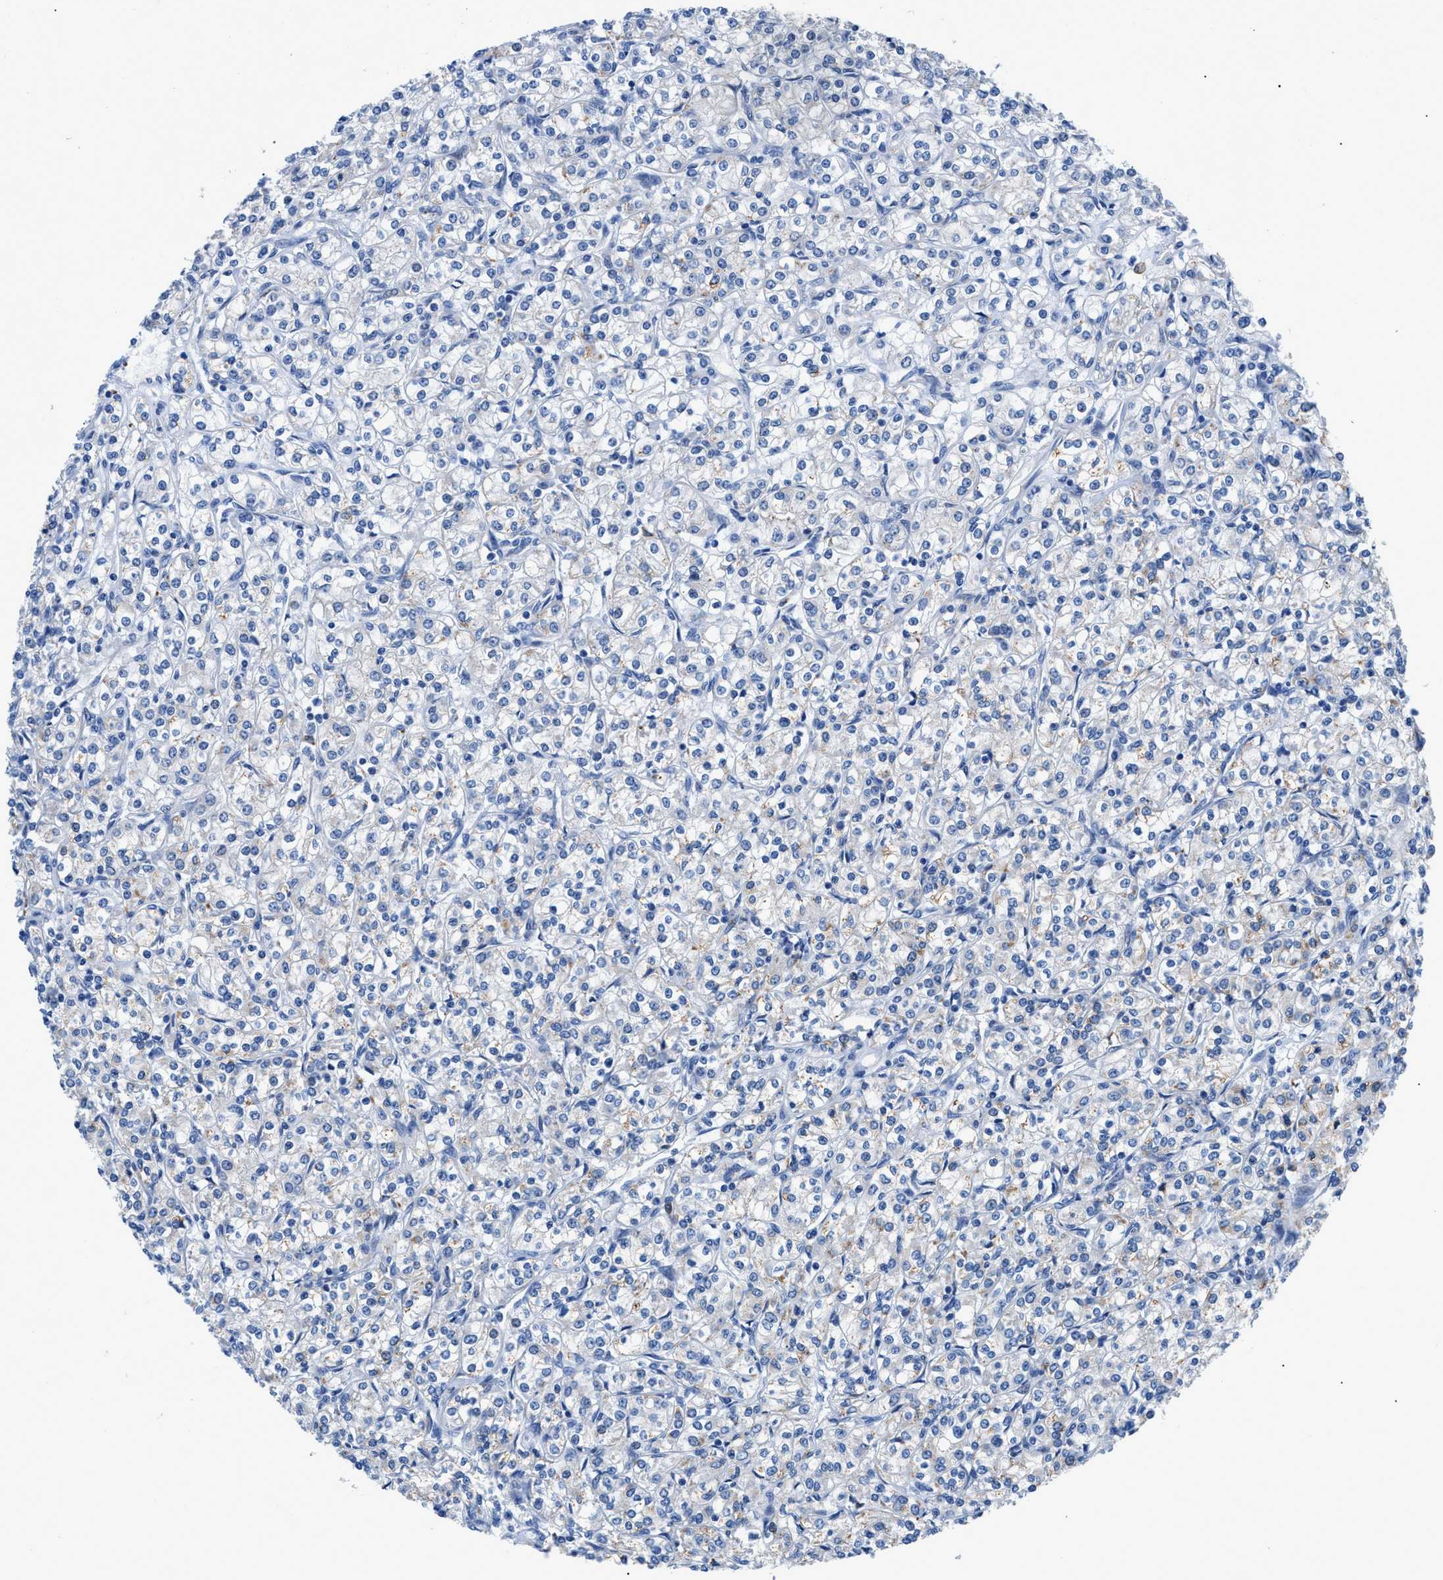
{"staining": {"intensity": "negative", "quantity": "none", "location": "none"}, "tissue": "renal cancer", "cell_type": "Tumor cells", "image_type": "cancer", "snomed": [{"axis": "morphology", "description": "Adenocarcinoma, NOS"}, {"axis": "topography", "description": "Kidney"}], "caption": "There is no significant positivity in tumor cells of adenocarcinoma (renal).", "gene": "UAP1", "patient": {"sex": "male", "age": 77}}